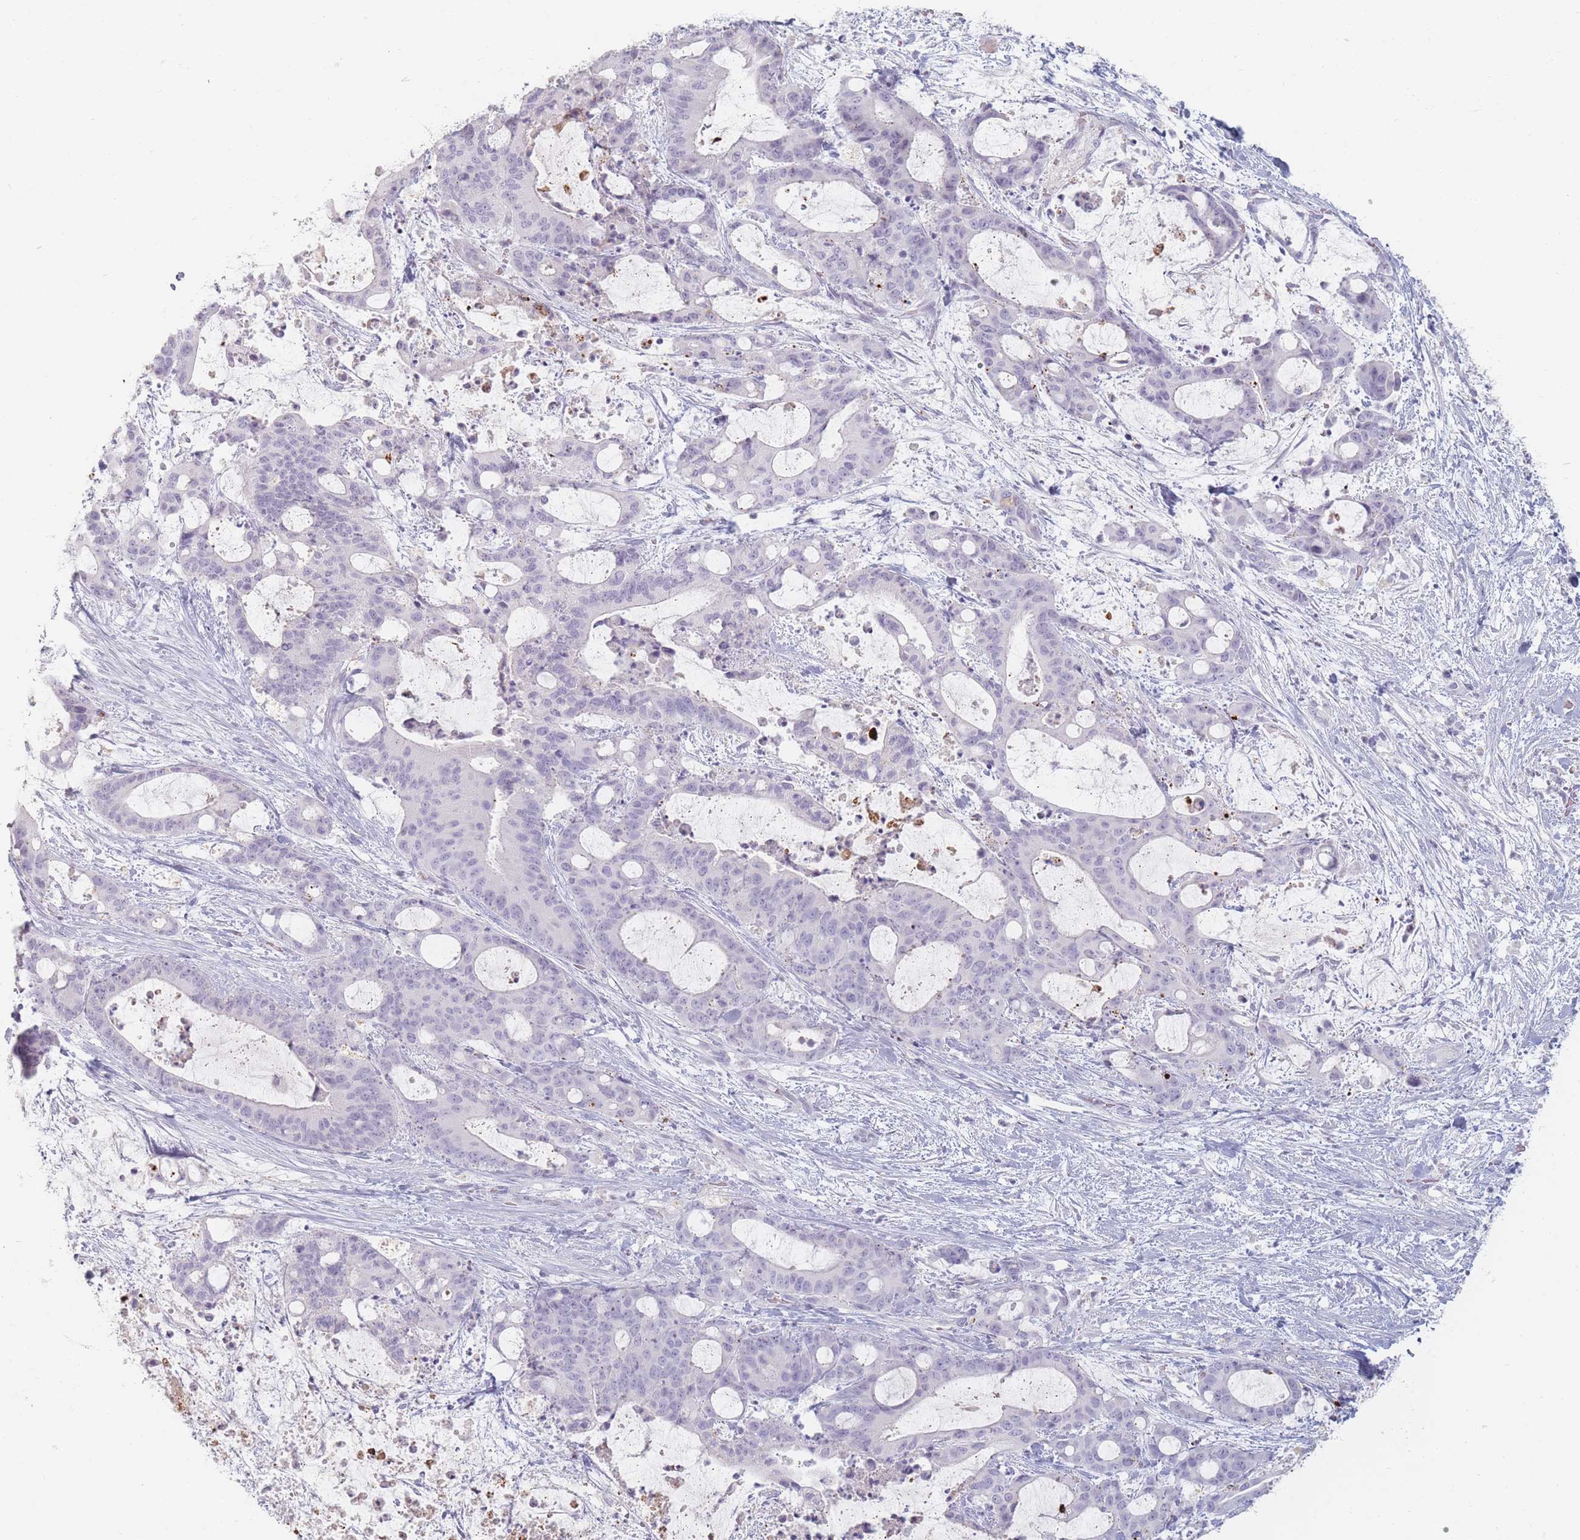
{"staining": {"intensity": "negative", "quantity": "none", "location": "none"}, "tissue": "liver cancer", "cell_type": "Tumor cells", "image_type": "cancer", "snomed": [{"axis": "morphology", "description": "Normal tissue, NOS"}, {"axis": "morphology", "description": "Cholangiocarcinoma"}, {"axis": "topography", "description": "Liver"}, {"axis": "topography", "description": "Peripheral nerve tissue"}], "caption": "Cholangiocarcinoma (liver) was stained to show a protein in brown. There is no significant positivity in tumor cells. (Brightfield microscopy of DAB (3,3'-diaminobenzidine) immunohistochemistry at high magnification).", "gene": "HELZ2", "patient": {"sex": "female", "age": 73}}